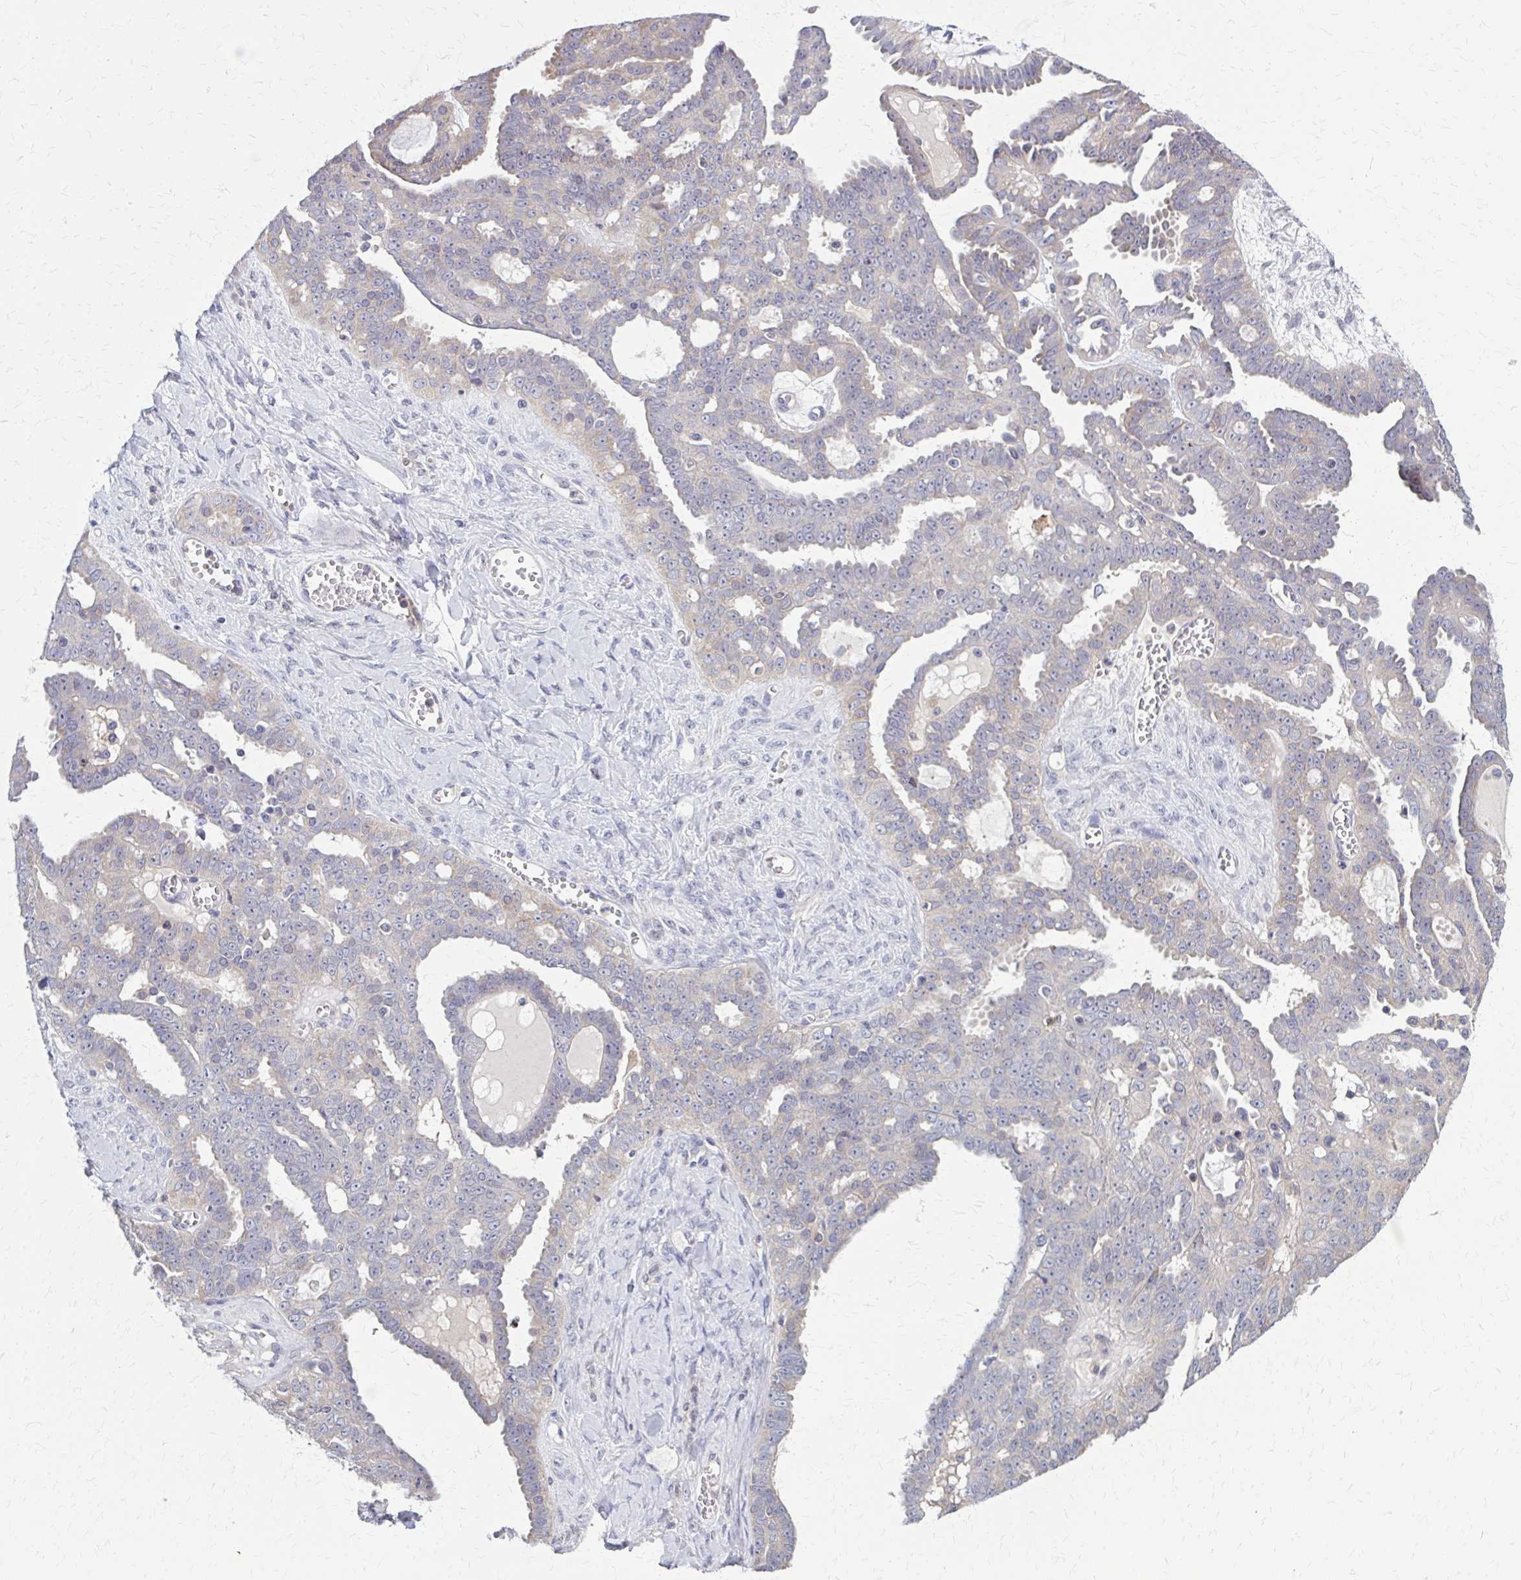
{"staining": {"intensity": "negative", "quantity": "none", "location": "none"}, "tissue": "ovarian cancer", "cell_type": "Tumor cells", "image_type": "cancer", "snomed": [{"axis": "morphology", "description": "Cystadenocarcinoma, serous, NOS"}, {"axis": "topography", "description": "Ovary"}], "caption": "This is an IHC histopathology image of human ovarian cancer. There is no expression in tumor cells.", "gene": "DBI", "patient": {"sex": "female", "age": 71}}